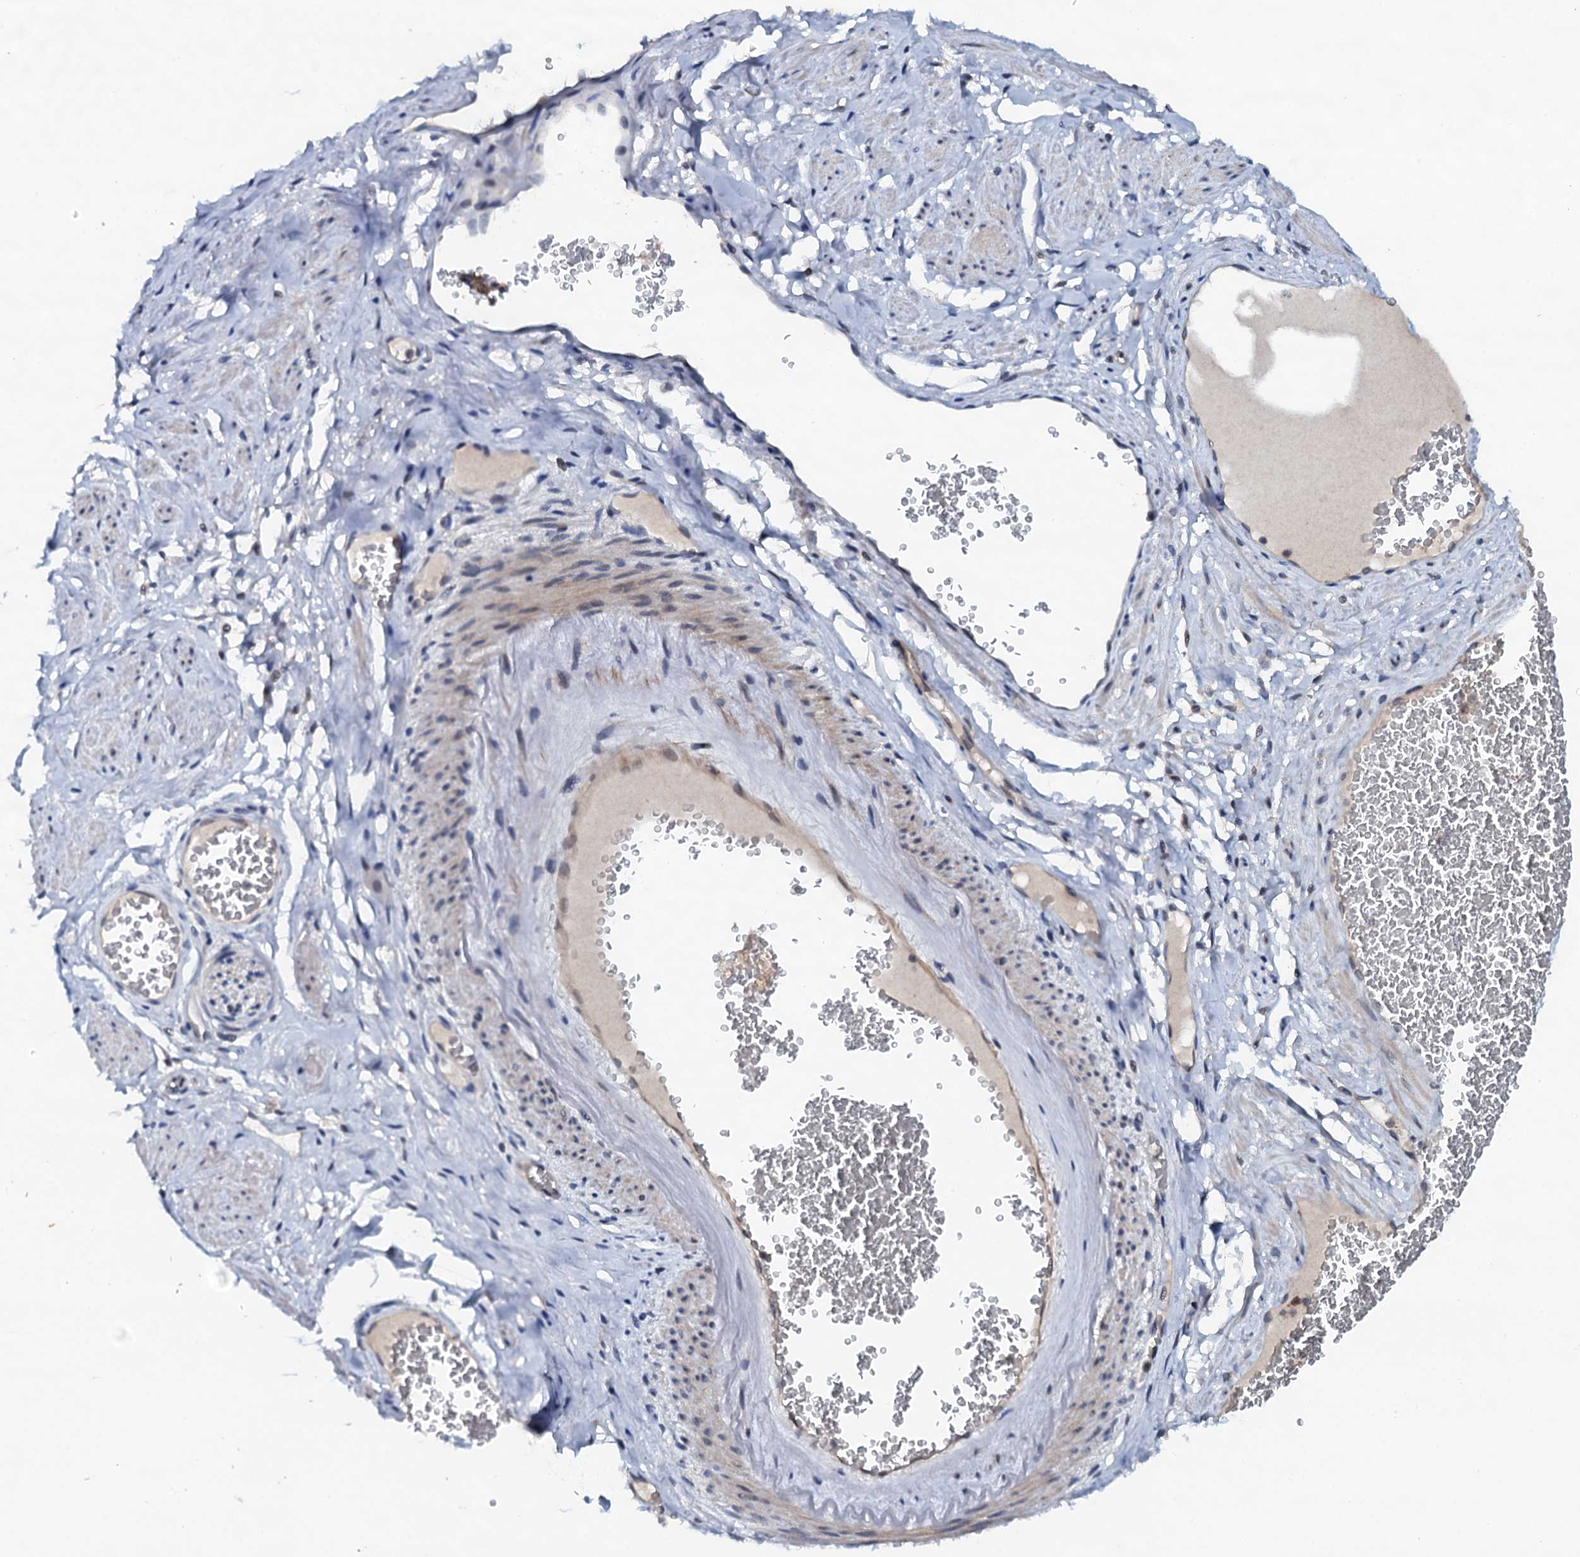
{"staining": {"intensity": "strong", "quantity": "25%-75%", "location": "cytoplasmic/membranous"}, "tissue": "soft tissue", "cell_type": "Chondrocytes", "image_type": "normal", "snomed": [{"axis": "morphology", "description": "Normal tissue, NOS"}, {"axis": "morphology", "description": "Adenocarcinoma, NOS"}, {"axis": "topography", "description": "Rectum"}, {"axis": "topography", "description": "Vagina"}, {"axis": "topography", "description": "Peripheral nerve tissue"}], "caption": "Immunohistochemistry (DAB (3,3'-diaminobenzidine)) staining of unremarkable human soft tissue displays strong cytoplasmic/membranous protein staining in about 25%-75% of chondrocytes. The protein of interest is shown in brown color, while the nuclei are stained blue.", "gene": "SNTA1", "patient": {"sex": "female", "age": 71}}